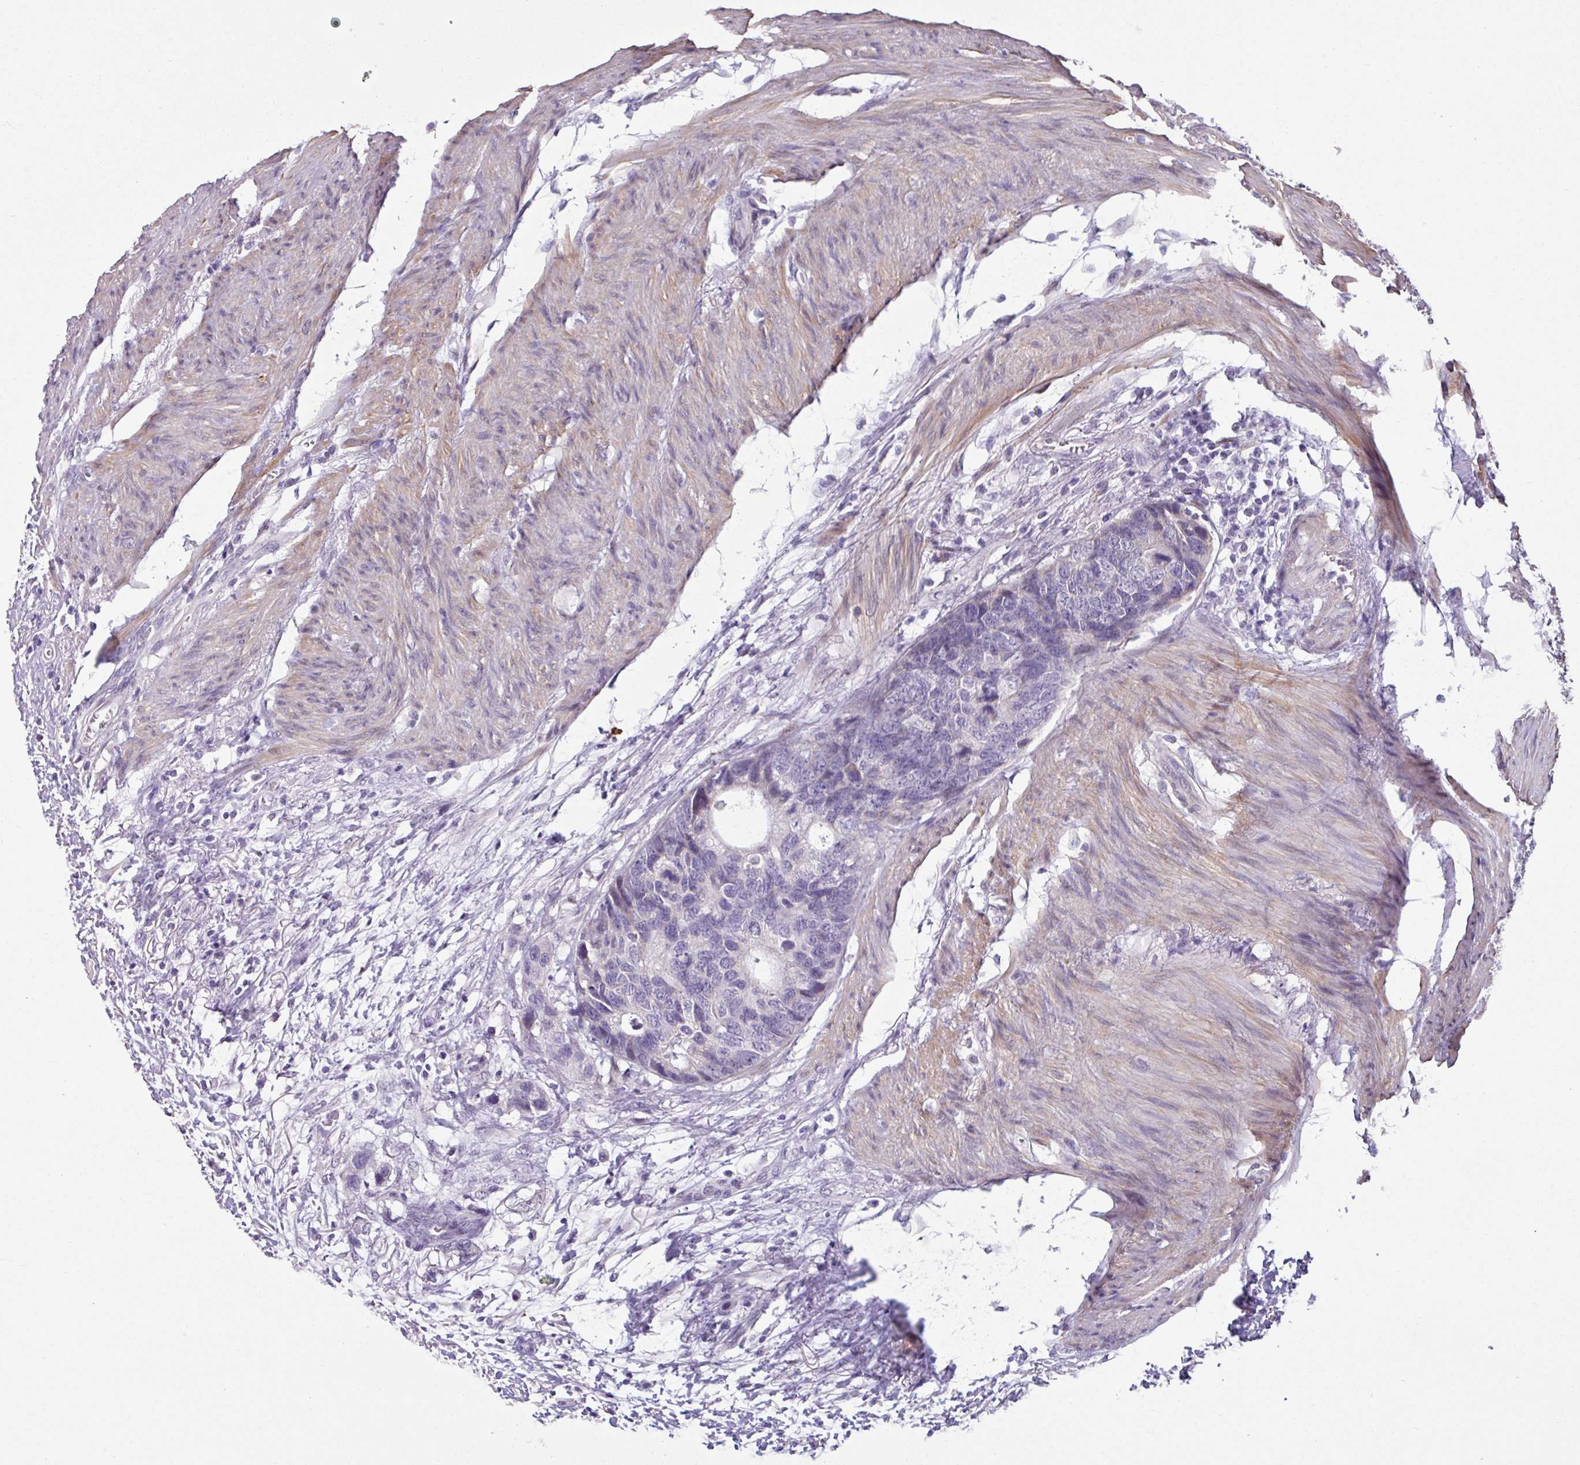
{"staining": {"intensity": "negative", "quantity": "none", "location": "none"}, "tissue": "colorectal cancer", "cell_type": "Tumor cells", "image_type": "cancer", "snomed": [{"axis": "morphology", "description": "Adenocarcinoma, NOS"}, {"axis": "topography", "description": "Colon"}], "caption": "High magnification brightfield microscopy of colorectal cancer stained with DAB (brown) and counterstained with hematoxylin (blue): tumor cells show no significant positivity. (Stains: DAB (3,3'-diaminobenzidine) IHC with hematoxylin counter stain, Microscopy: brightfield microscopy at high magnification).", "gene": "OTX1", "patient": {"sex": "female", "age": 57}}